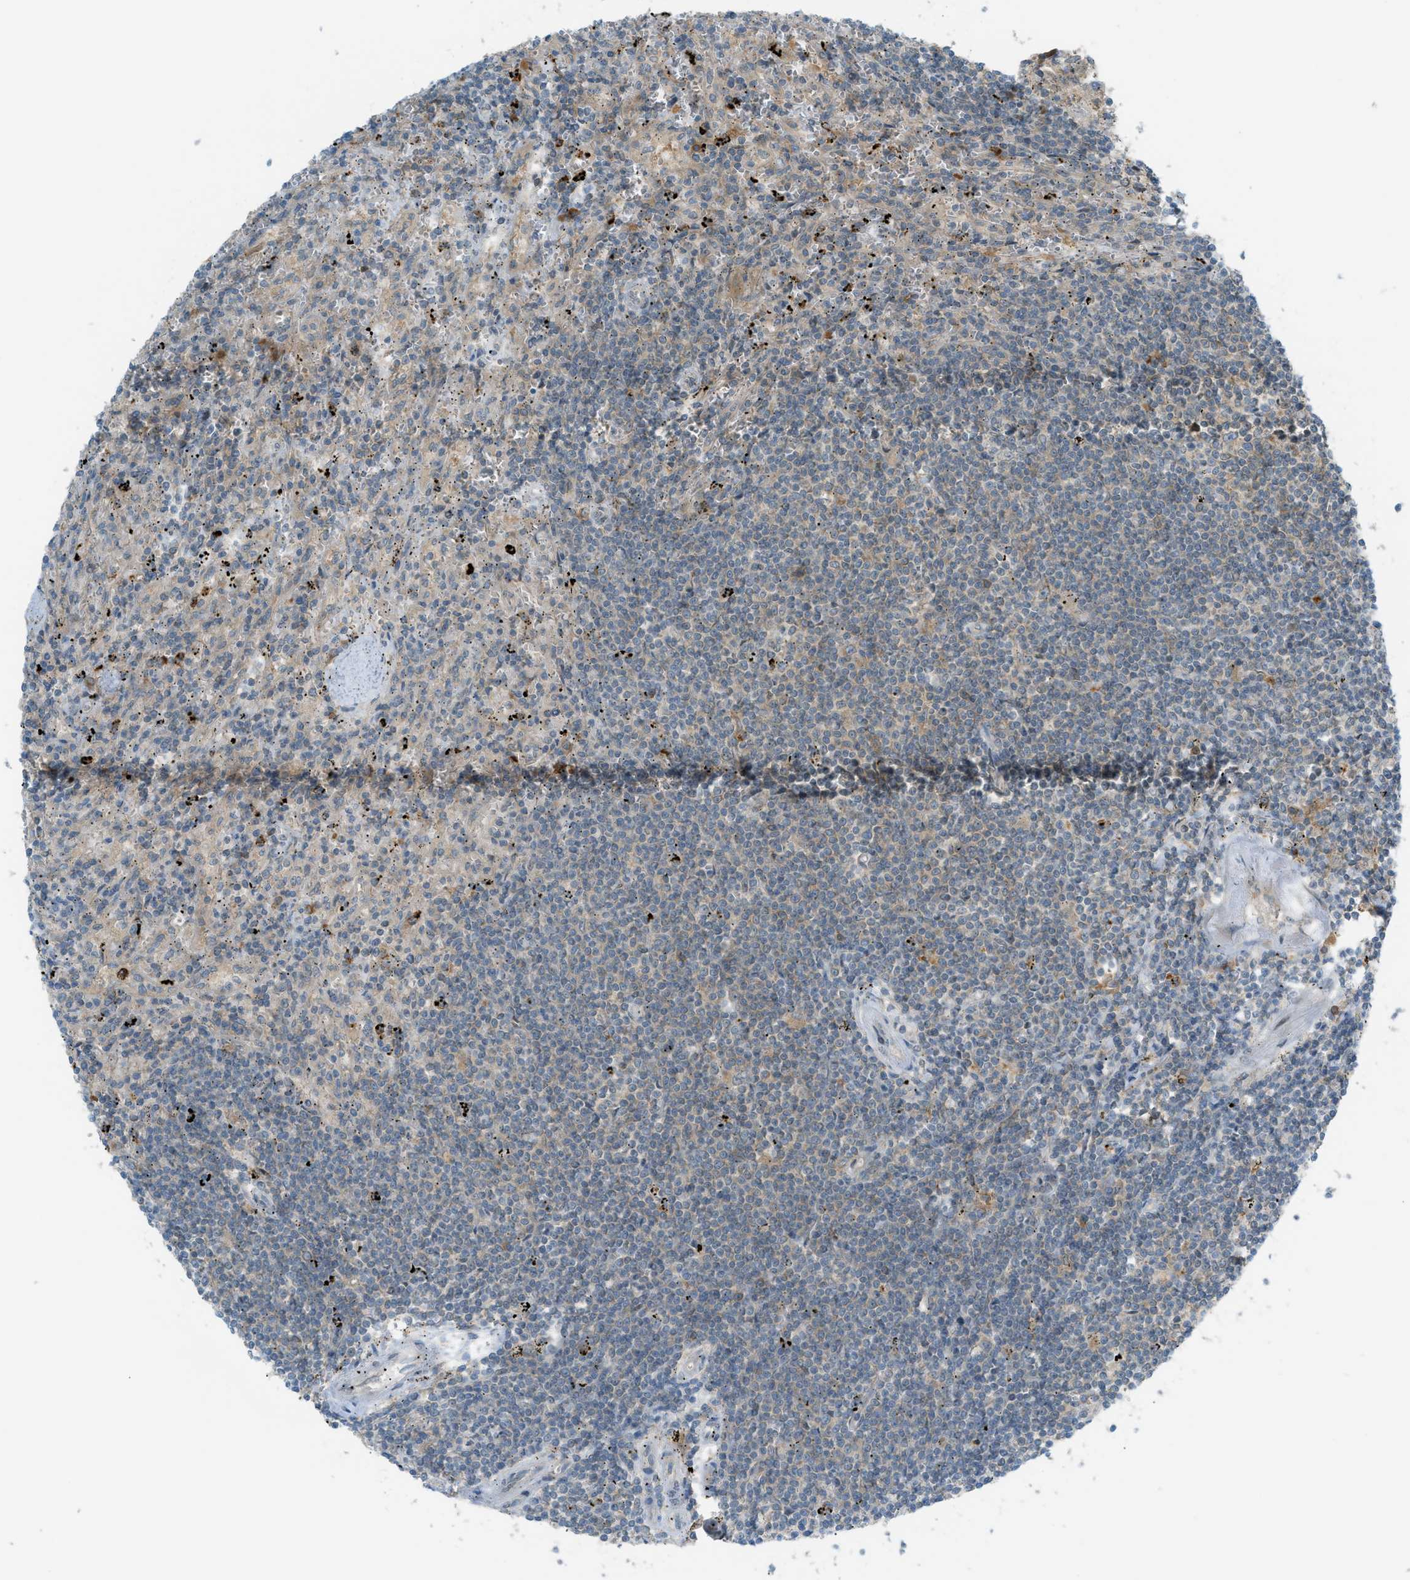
{"staining": {"intensity": "weak", "quantity": "<25%", "location": "cytoplasmic/membranous"}, "tissue": "lymphoma", "cell_type": "Tumor cells", "image_type": "cancer", "snomed": [{"axis": "morphology", "description": "Malignant lymphoma, non-Hodgkin's type, Low grade"}, {"axis": "topography", "description": "Spleen"}], "caption": "There is no significant positivity in tumor cells of malignant lymphoma, non-Hodgkin's type (low-grade).", "gene": "DYRK1A", "patient": {"sex": "male", "age": 76}}